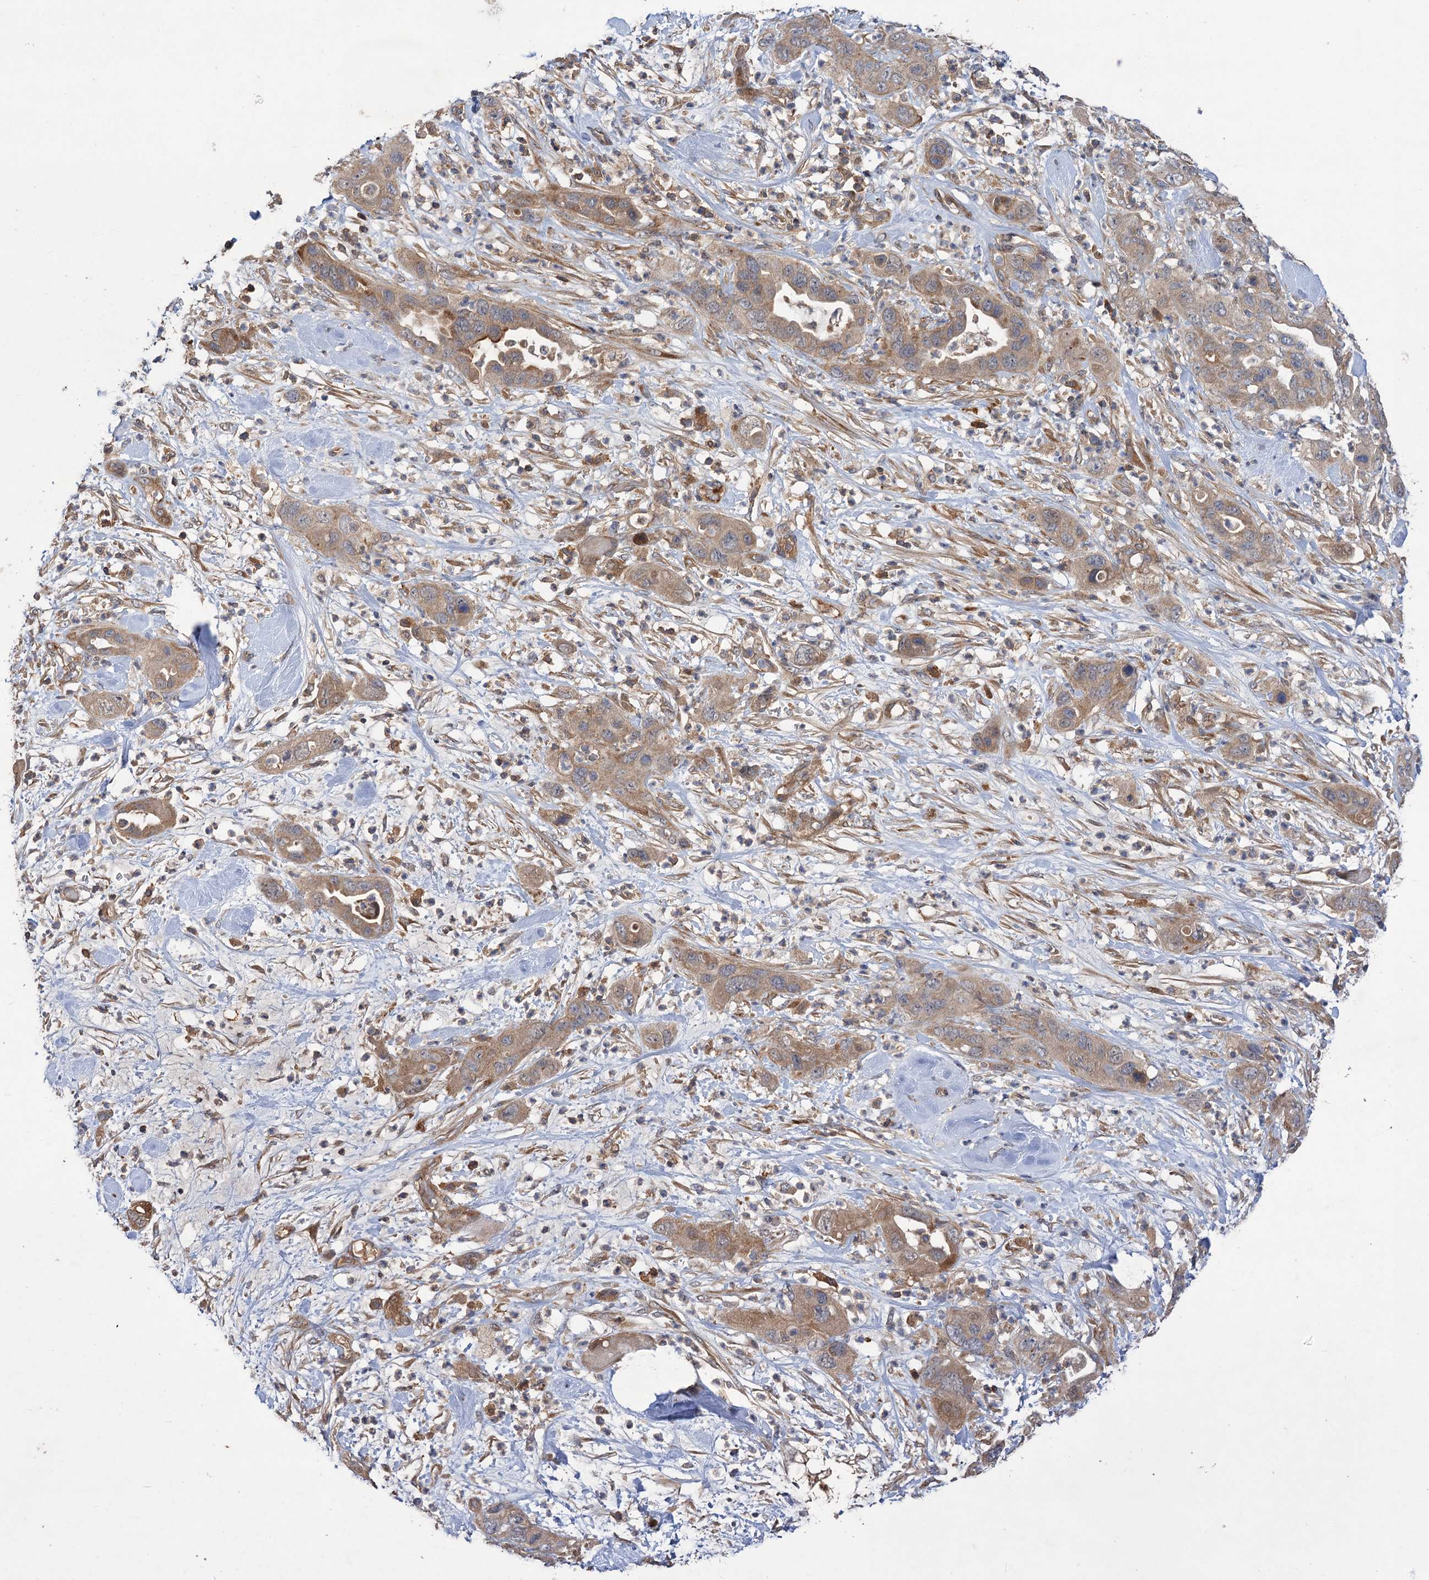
{"staining": {"intensity": "weak", "quantity": ">75%", "location": "cytoplasmic/membranous"}, "tissue": "pancreatic cancer", "cell_type": "Tumor cells", "image_type": "cancer", "snomed": [{"axis": "morphology", "description": "Adenocarcinoma, NOS"}, {"axis": "topography", "description": "Pancreas"}], "caption": "Human pancreatic cancer (adenocarcinoma) stained with a brown dye reveals weak cytoplasmic/membranous positive expression in approximately >75% of tumor cells.", "gene": "FBXW8", "patient": {"sex": "female", "age": 71}}